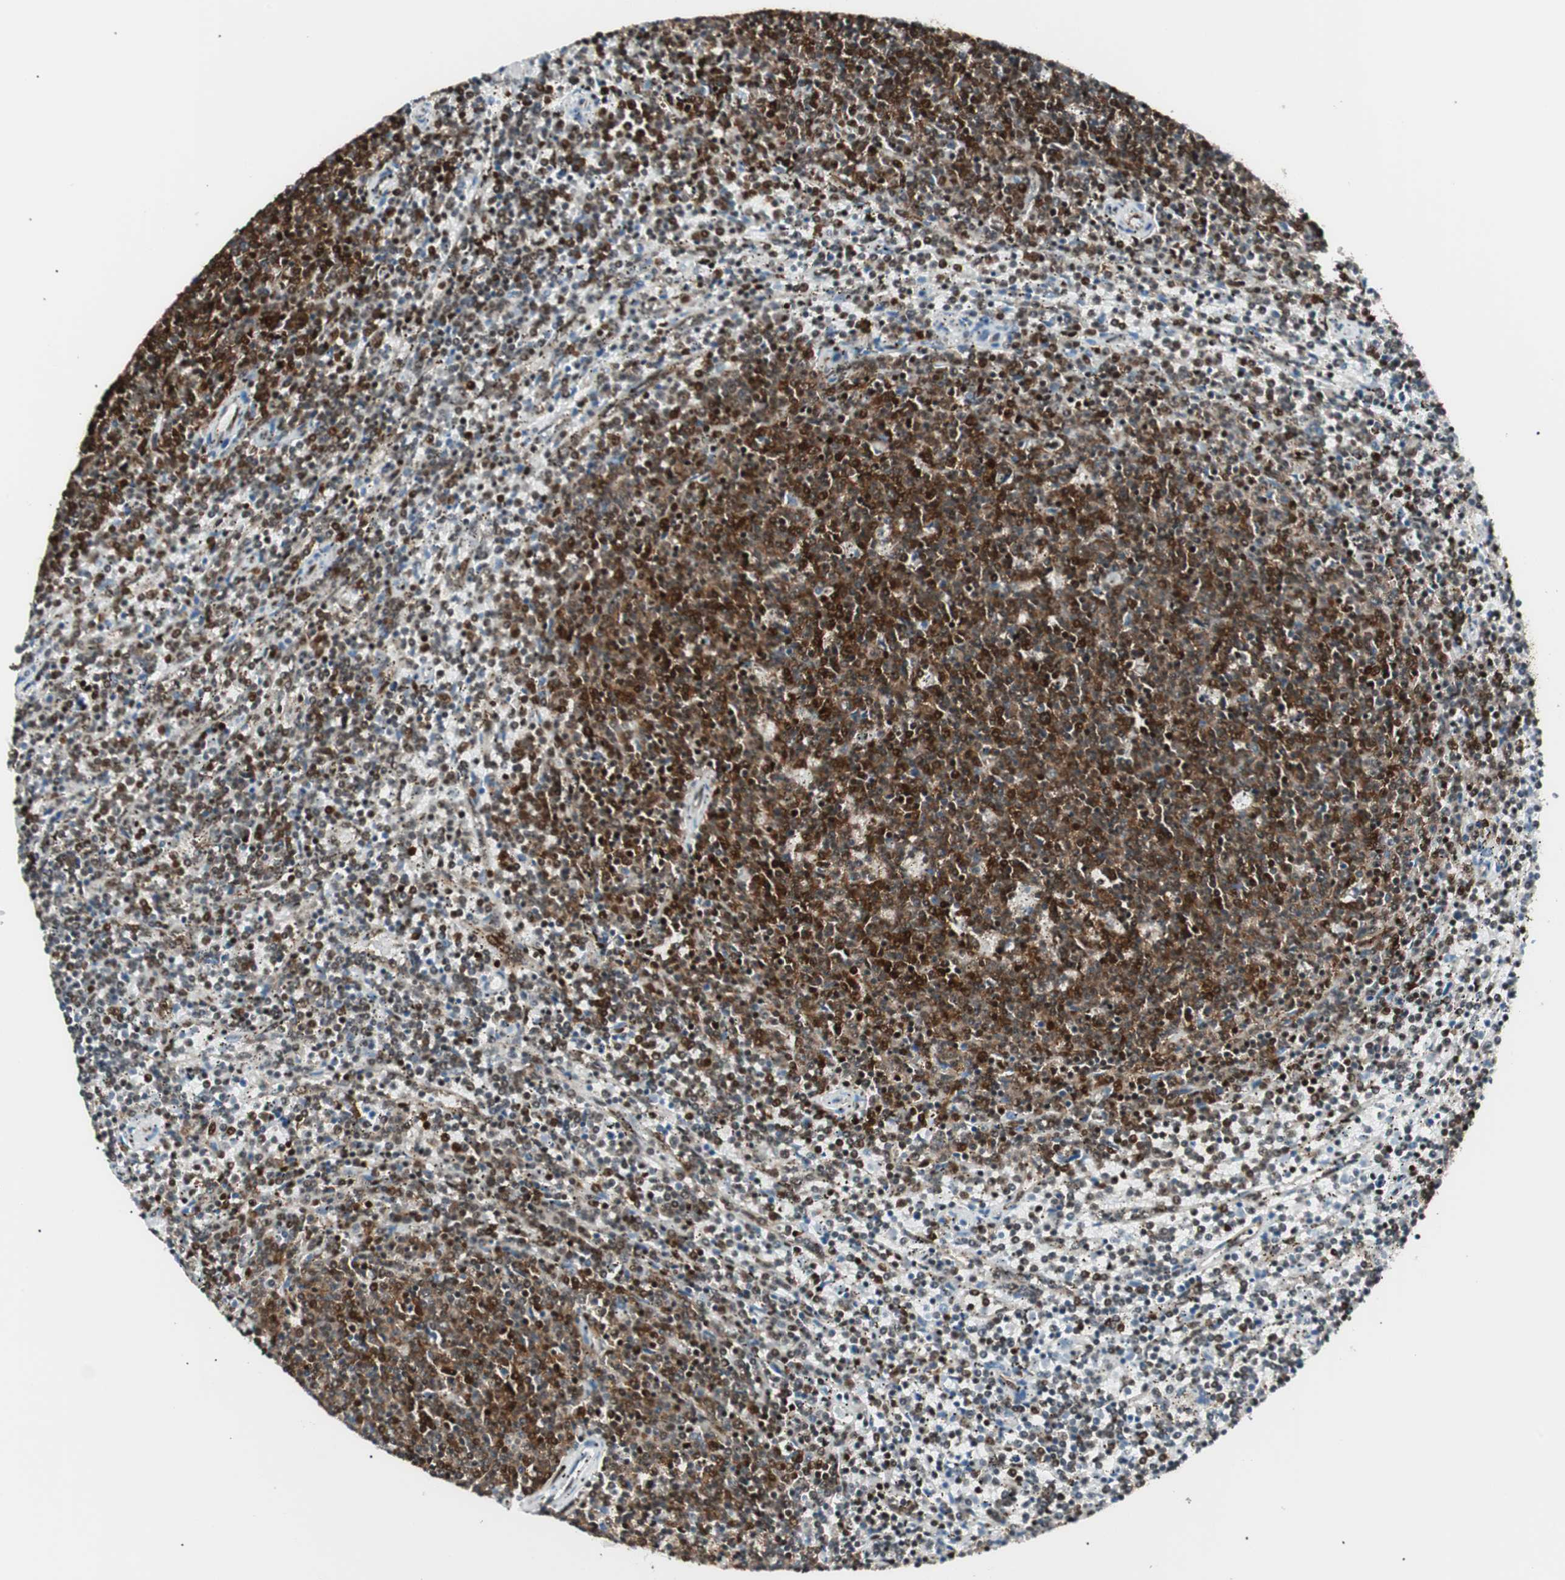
{"staining": {"intensity": "strong", "quantity": ">75%", "location": "cytoplasmic/membranous,nuclear"}, "tissue": "lymphoma", "cell_type": "Tumor cells", "image_type": "cancer", "snomed": [{"axis": "morphology", "description": "Malignant lymphoma, non-Hodgkin's type, Low grade"}, {"axis": "topography", "description": "Spleen"}], "caption": "Human malignant lymphoma, non-Hodgkin's type (low-grade) stained with a brown dye exhibits strong cytoplasmic/membranous and nuclear positive staining in approximately >75% of tumor cells.", "gene": "EWSR1", "patient": {"sex": "female", "age": 50}}